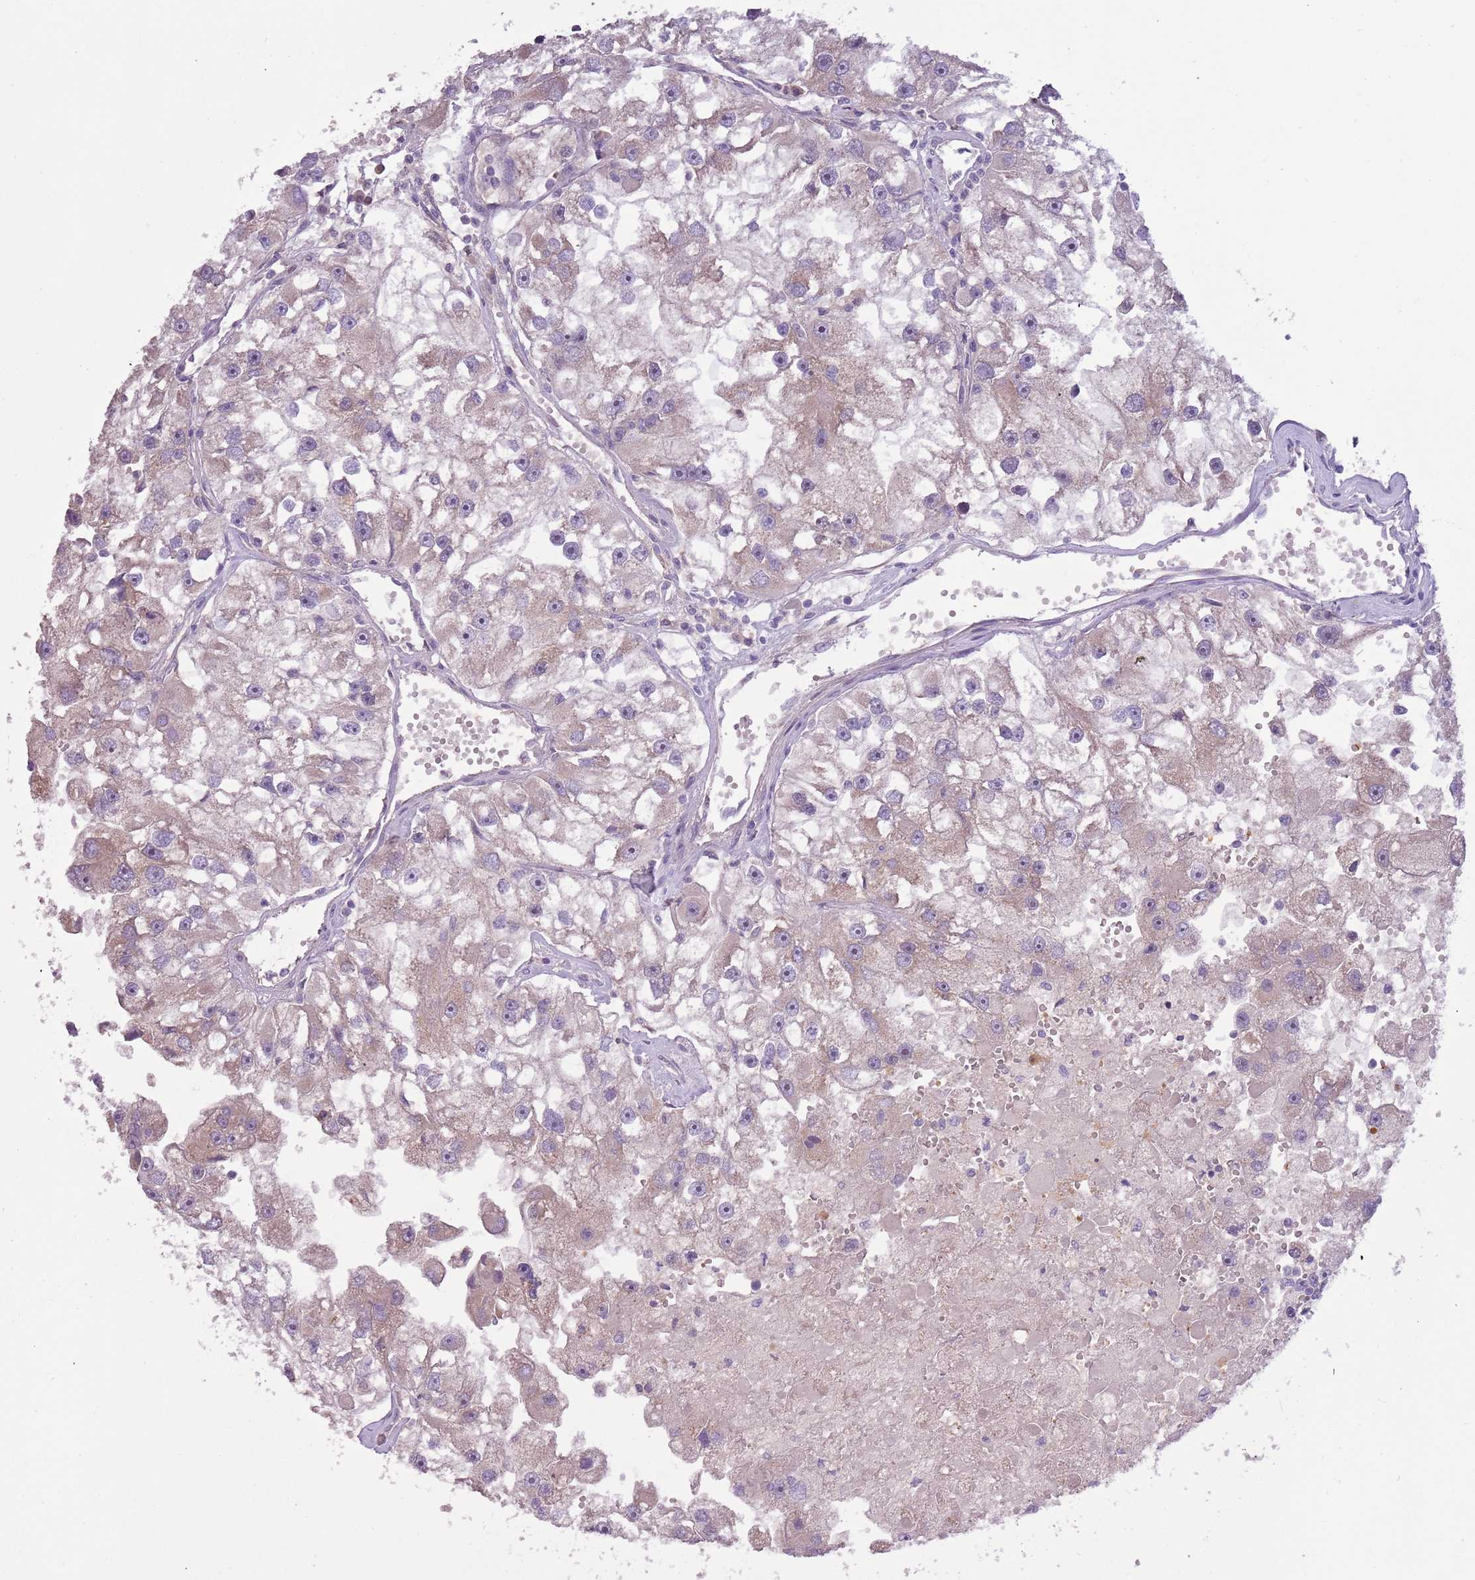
{"staining": {"intensity": "weak", "quantity": "25%-75%", "location": "cytoplasmic/membranous"}, "tissue": "renal cancer", "cell_type": "Tumor cells", "image_type": "cancer", "snomed": [{"axis": "morphology", "description": "Adenocarcinoma, NOS"}, {"axis": "topography", "description": "Kidney"}], "caption": "A brown stain labels weak cytoplasmic/membranous positivity of a protein in adenocarcinoma (renal) tumor cells.", "gene": "SHROOM3", "patient": {"sex": "male", "age": 63}}